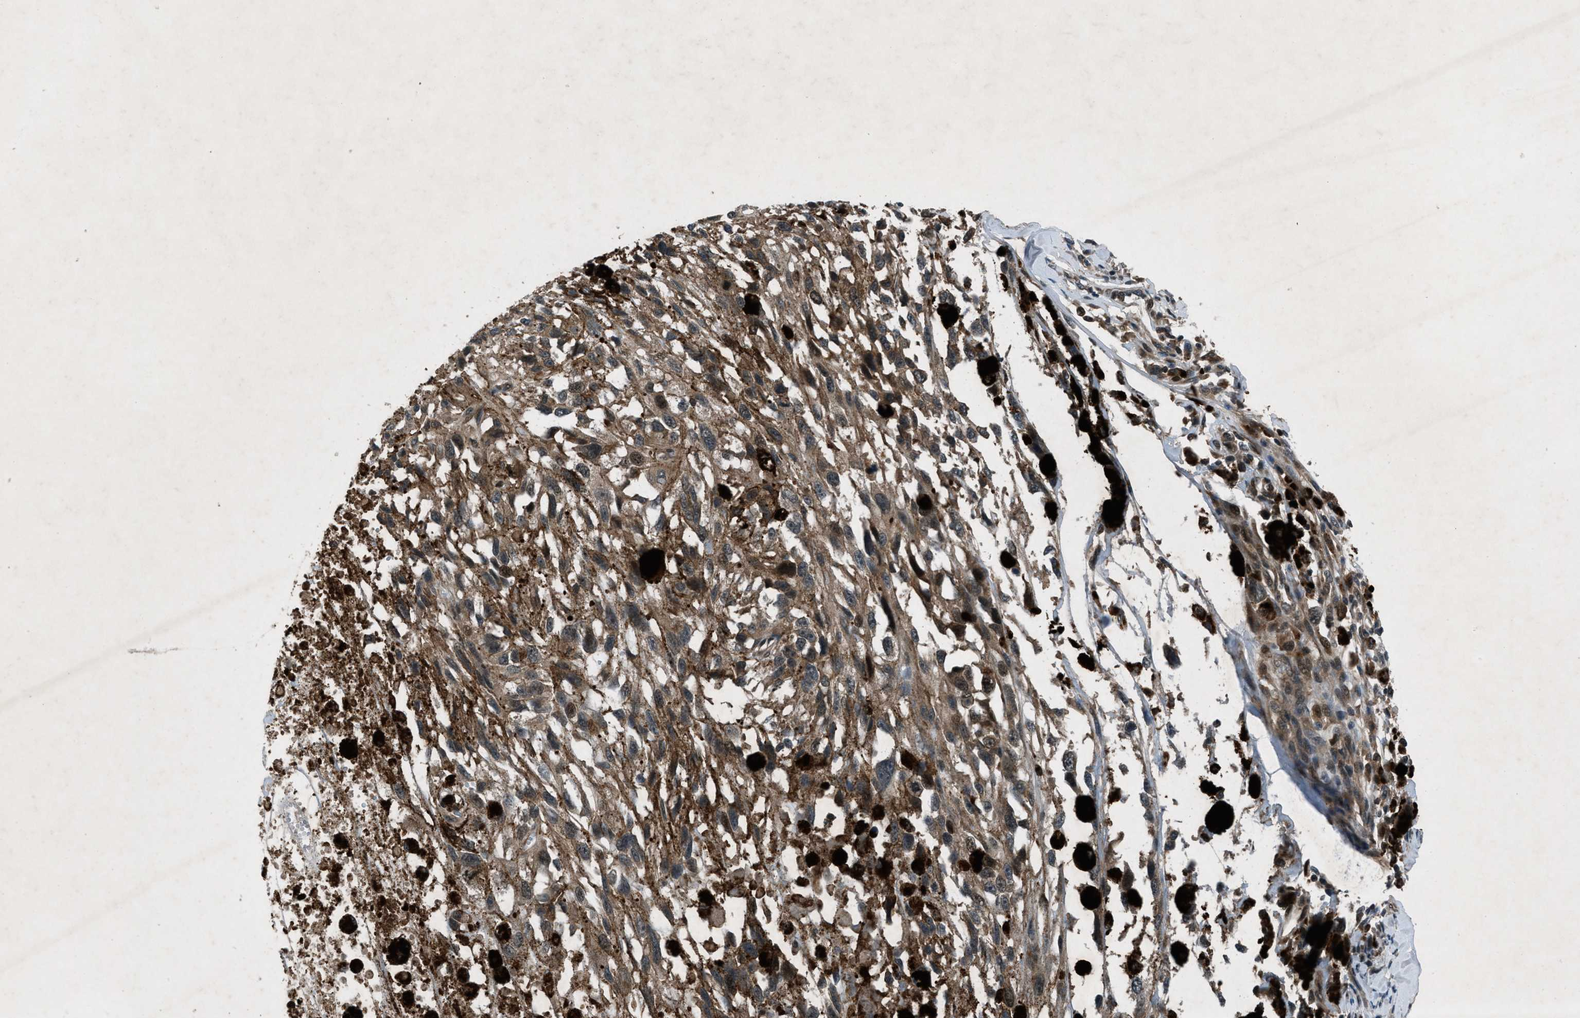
{"staining": {"intensity": "moderate", "quantity": ">75%", "location": "cytoplasmic/membranous"}, "tissue": "melanoma", "cell_type": "Tumor cells", "image_type": "cancer", "snomed": [{"axis": "morphology", "description": "Malignant melanoma, Metastatic site"}, {"axis": "topography", "description": "Lymph node"}], "caption": "A brown stain labels moderate cytoplasmic/membranous positivity of a protein in human melanoma tumor cells. The staining is performed using DAB brown chromogen to label protein expression. The nuclei are counter-stained blue using hematoxylin.", "gene": "EPSTI1", "patient": {"sex": "male", "age": 59}}